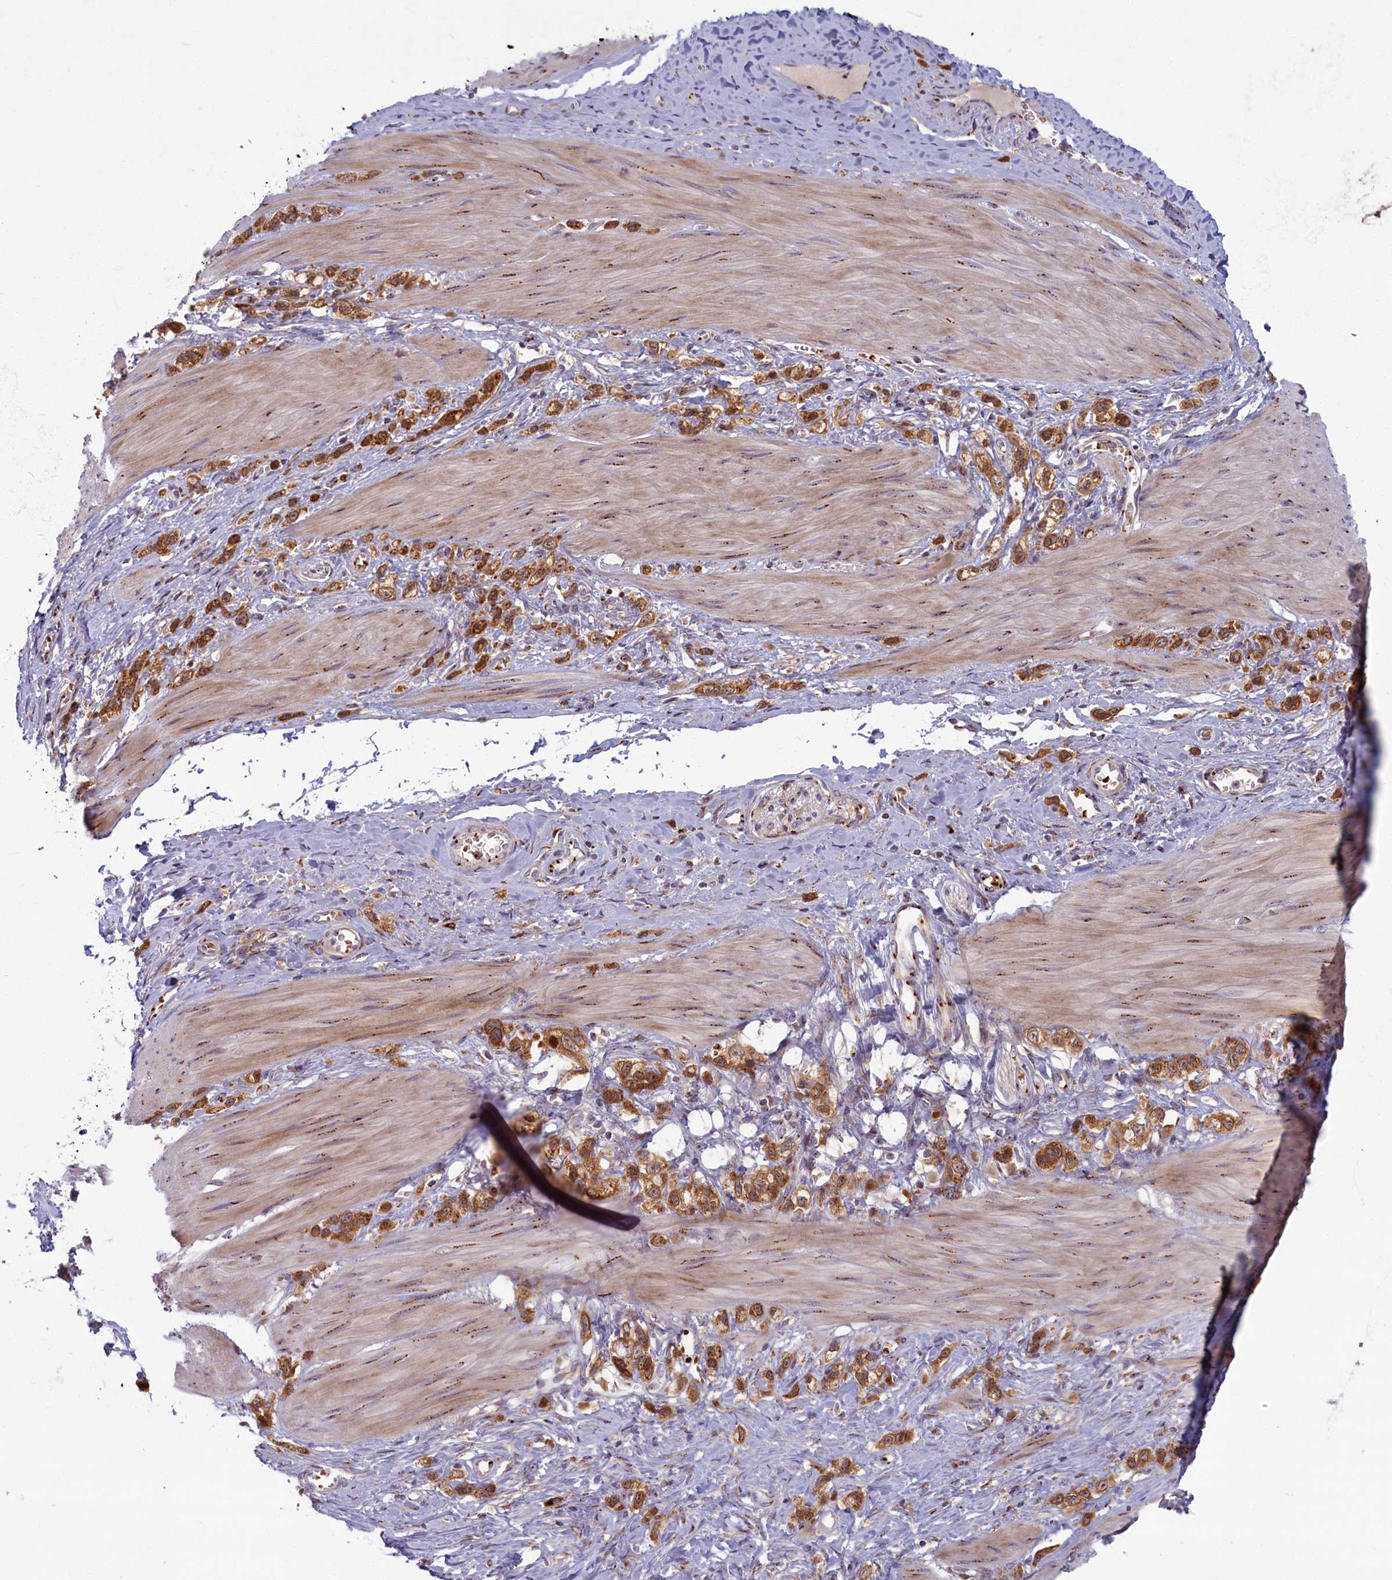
{"staining": {"intensity": "strong", "quantity": ">75%", "location": "cytoplasmic/membranous"}, "tissue": "stomach cancer", "cell_type": "Tumor cells", "image_type": "cancer", "snomed": [{"axis": "morphology", "description": "Adenocarcinoma, NOS"}, {"axis": "topography", "description": "Stomach"}], "caption": "Immunohistochemistry (IHC) of stomach cancer (adenocarcinoma) shows high levels of strong cytoplasmic/membranous positivity in approximately >75% of tumor cells.", "gene": "BLVRB", "patient": {"sex": "female", "age": 65}}